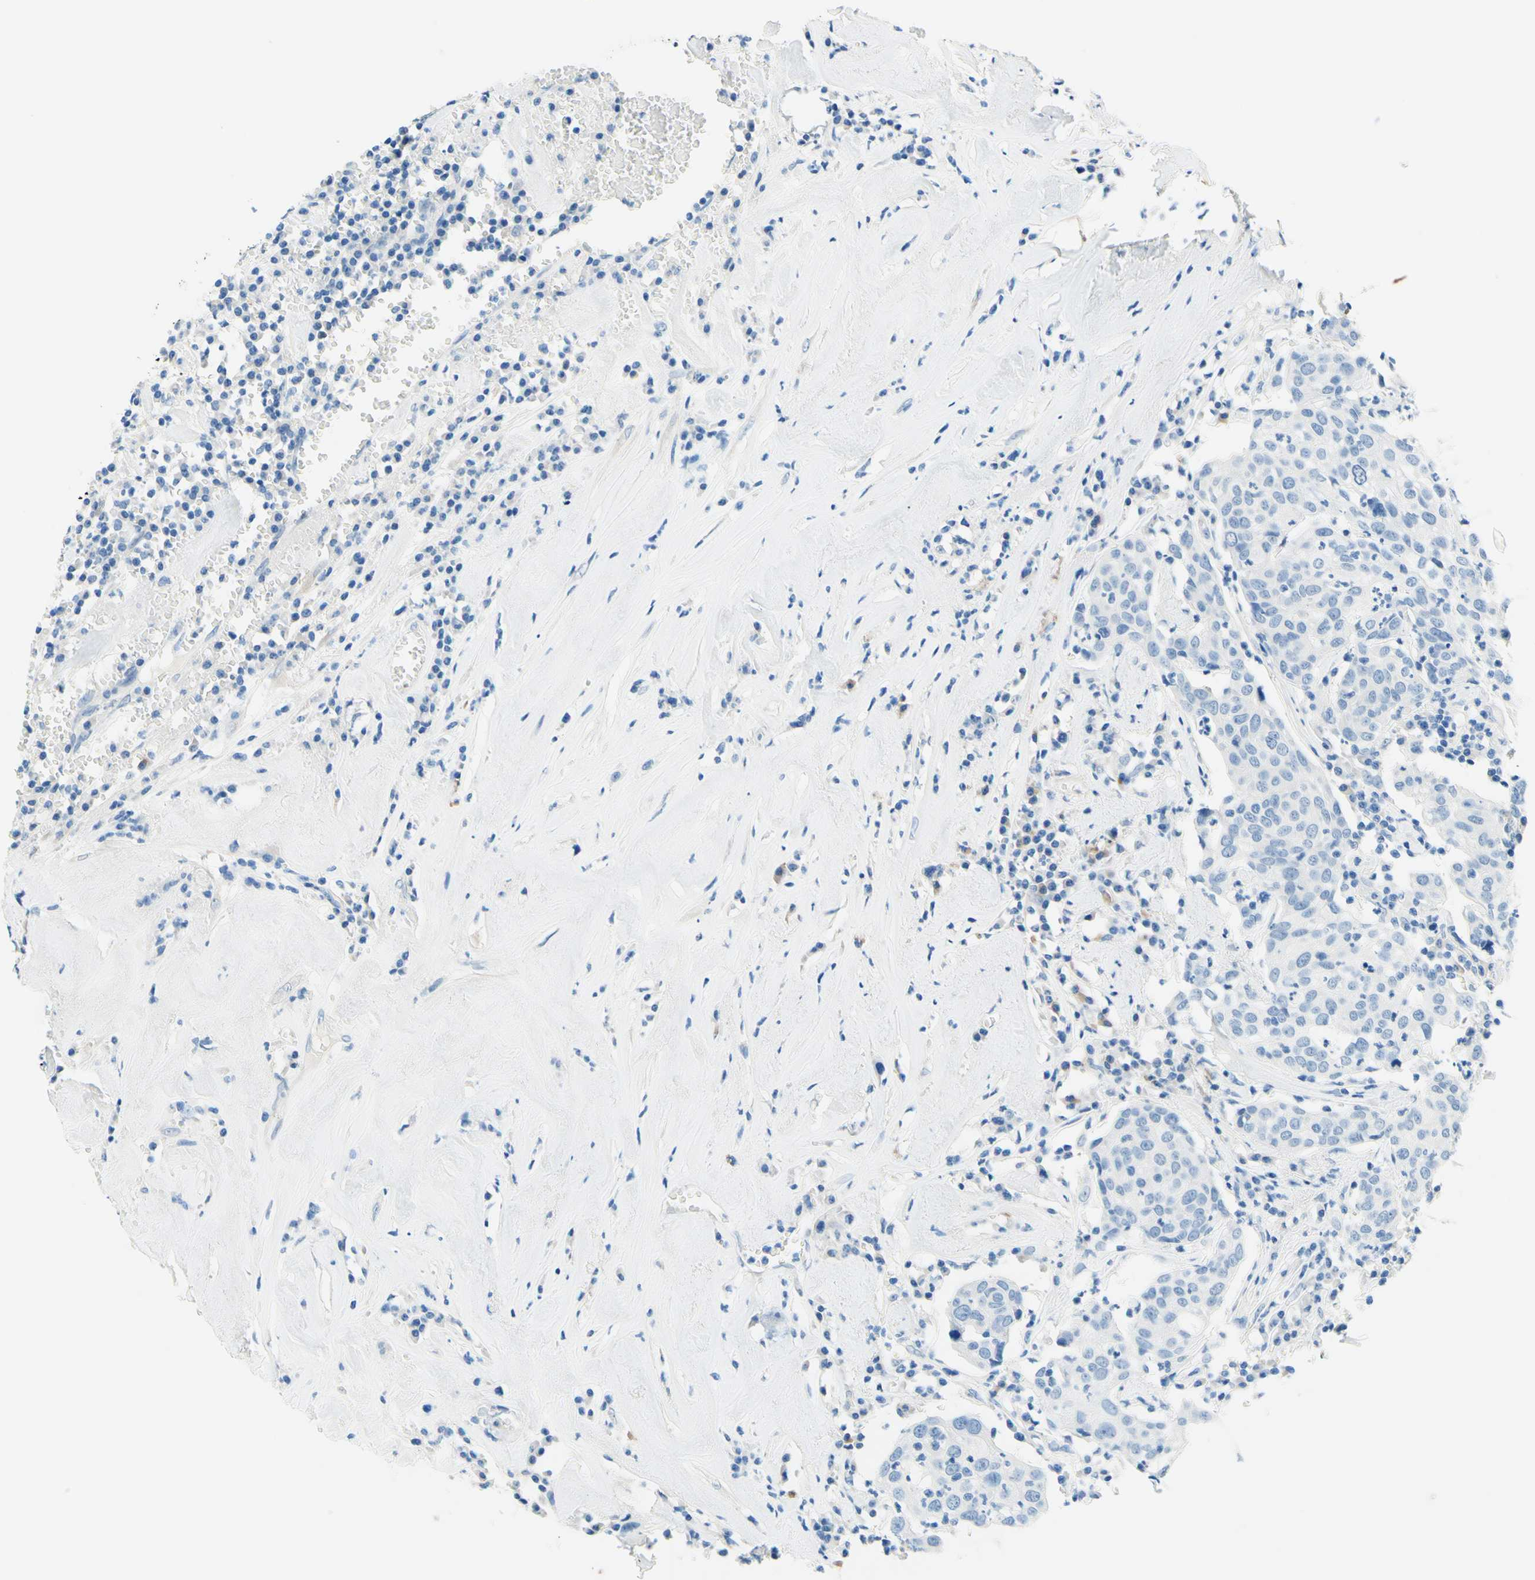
{"staining": {"intensity": "negative", "quantity": "none", "location": "none"}, "tissue": "head and neck cancer", "cell_type": "Tumor cells", "image_type": "cancer", "snomed": [{"axis": "morphology", "description": "Adenocarcinoma, NOS"}, {"axis": "topography", "description": "Salivary gland"}, {"axis": "topography", "description": "Head-Neck"}], "caption": "The image reveals no staining of tumor cells in adenocarcinoma (head and neck).", "gene": "PASD1", "patient": {"sex": "female", "age": 65}}